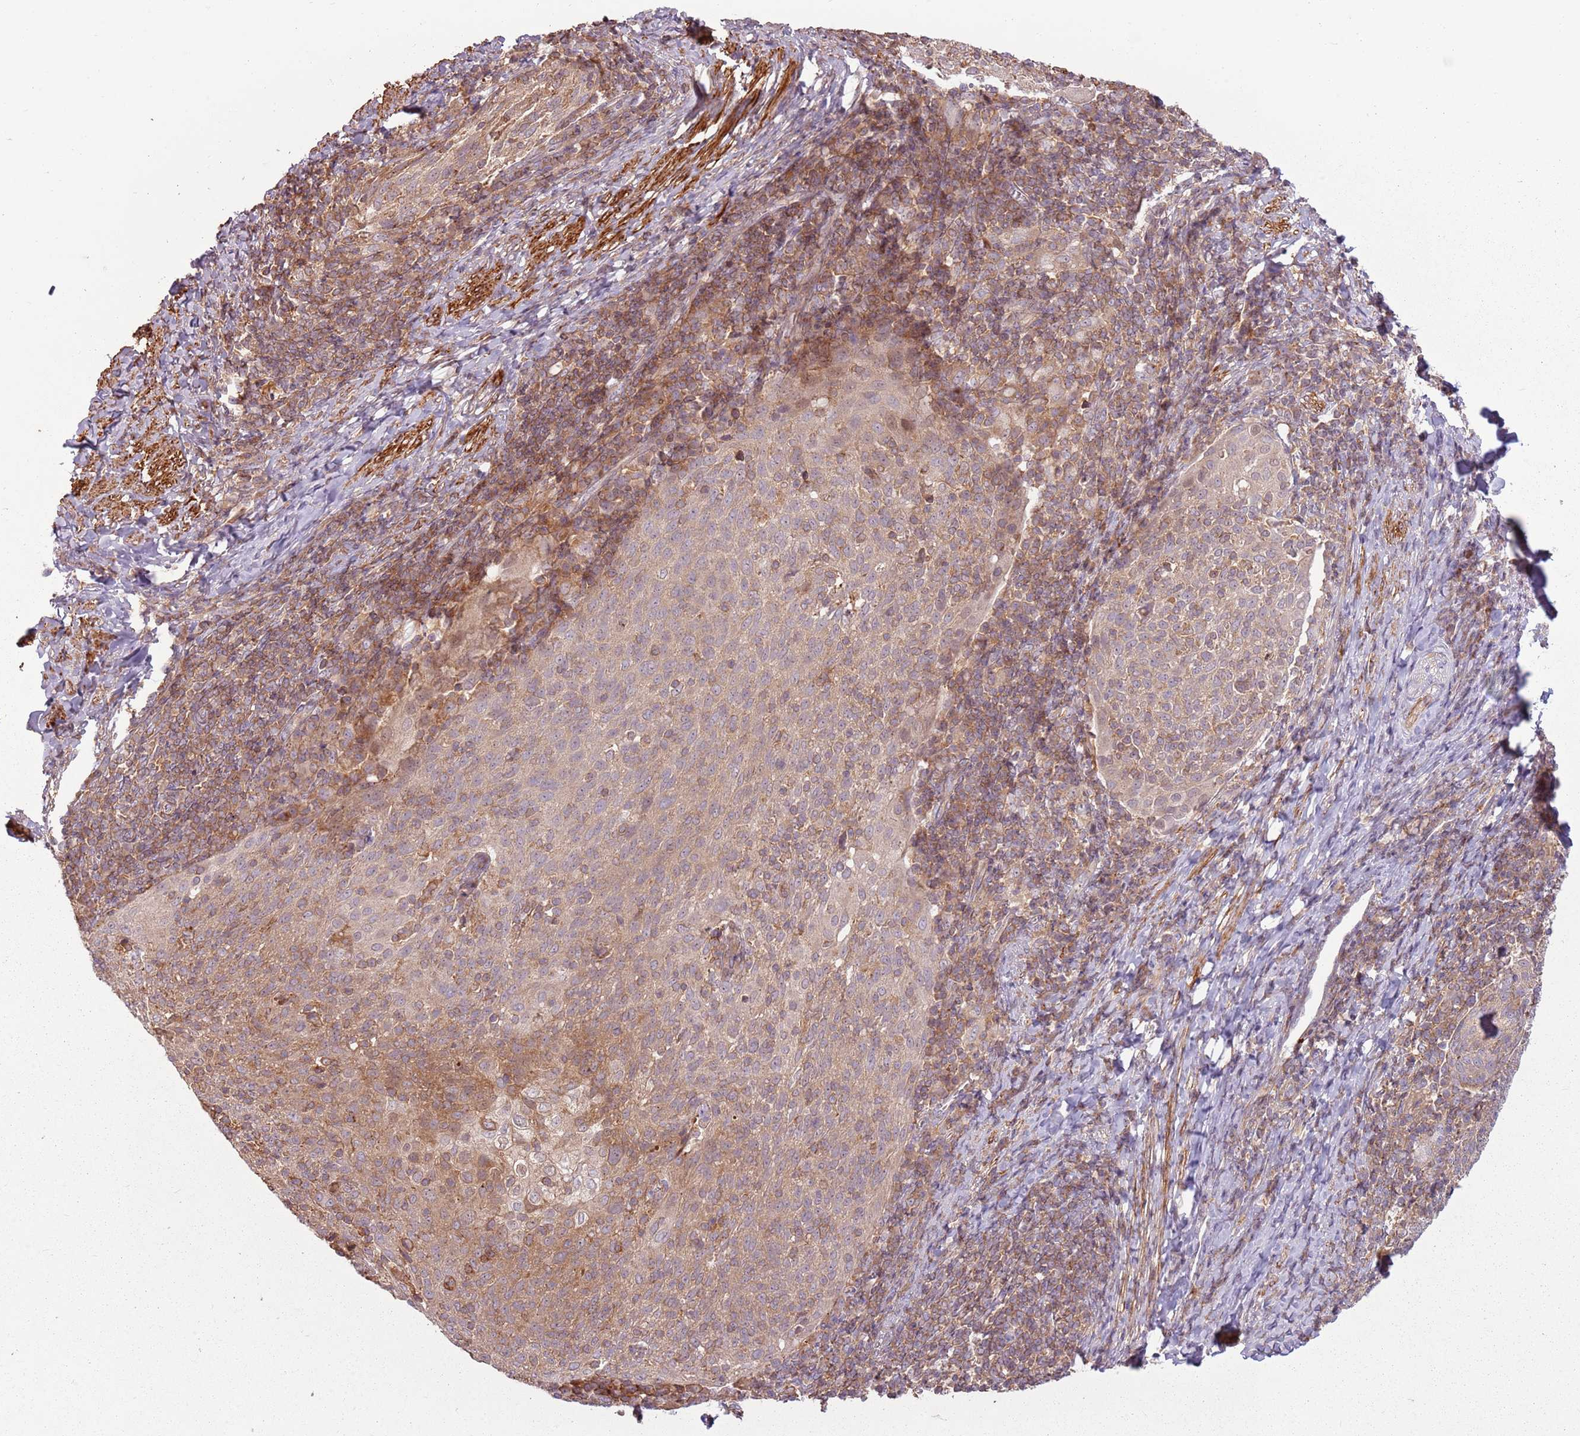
{"staining": {"intensity": "moderate", "quantity": "<25%", "location": "cytoplasmic/membranous"}, "tissue": "cervical cancer", "cell_type": "Tumor cells", "image_type": "cancer", "snomed": [{"axis": "morphology", "description": "Squamous cell carcinoma, NOS"}, {"axis": "topography", "description": "Cervix"}], "caption": "Human squamous cell carcinoma (cervical) stained for a protein (brown) displays moderate cytoplasmic/membranous positive positivity in approximately <25% of tumor cells.", "gene": "RPL21", "patient": {"sex": "female", "age": 52}}